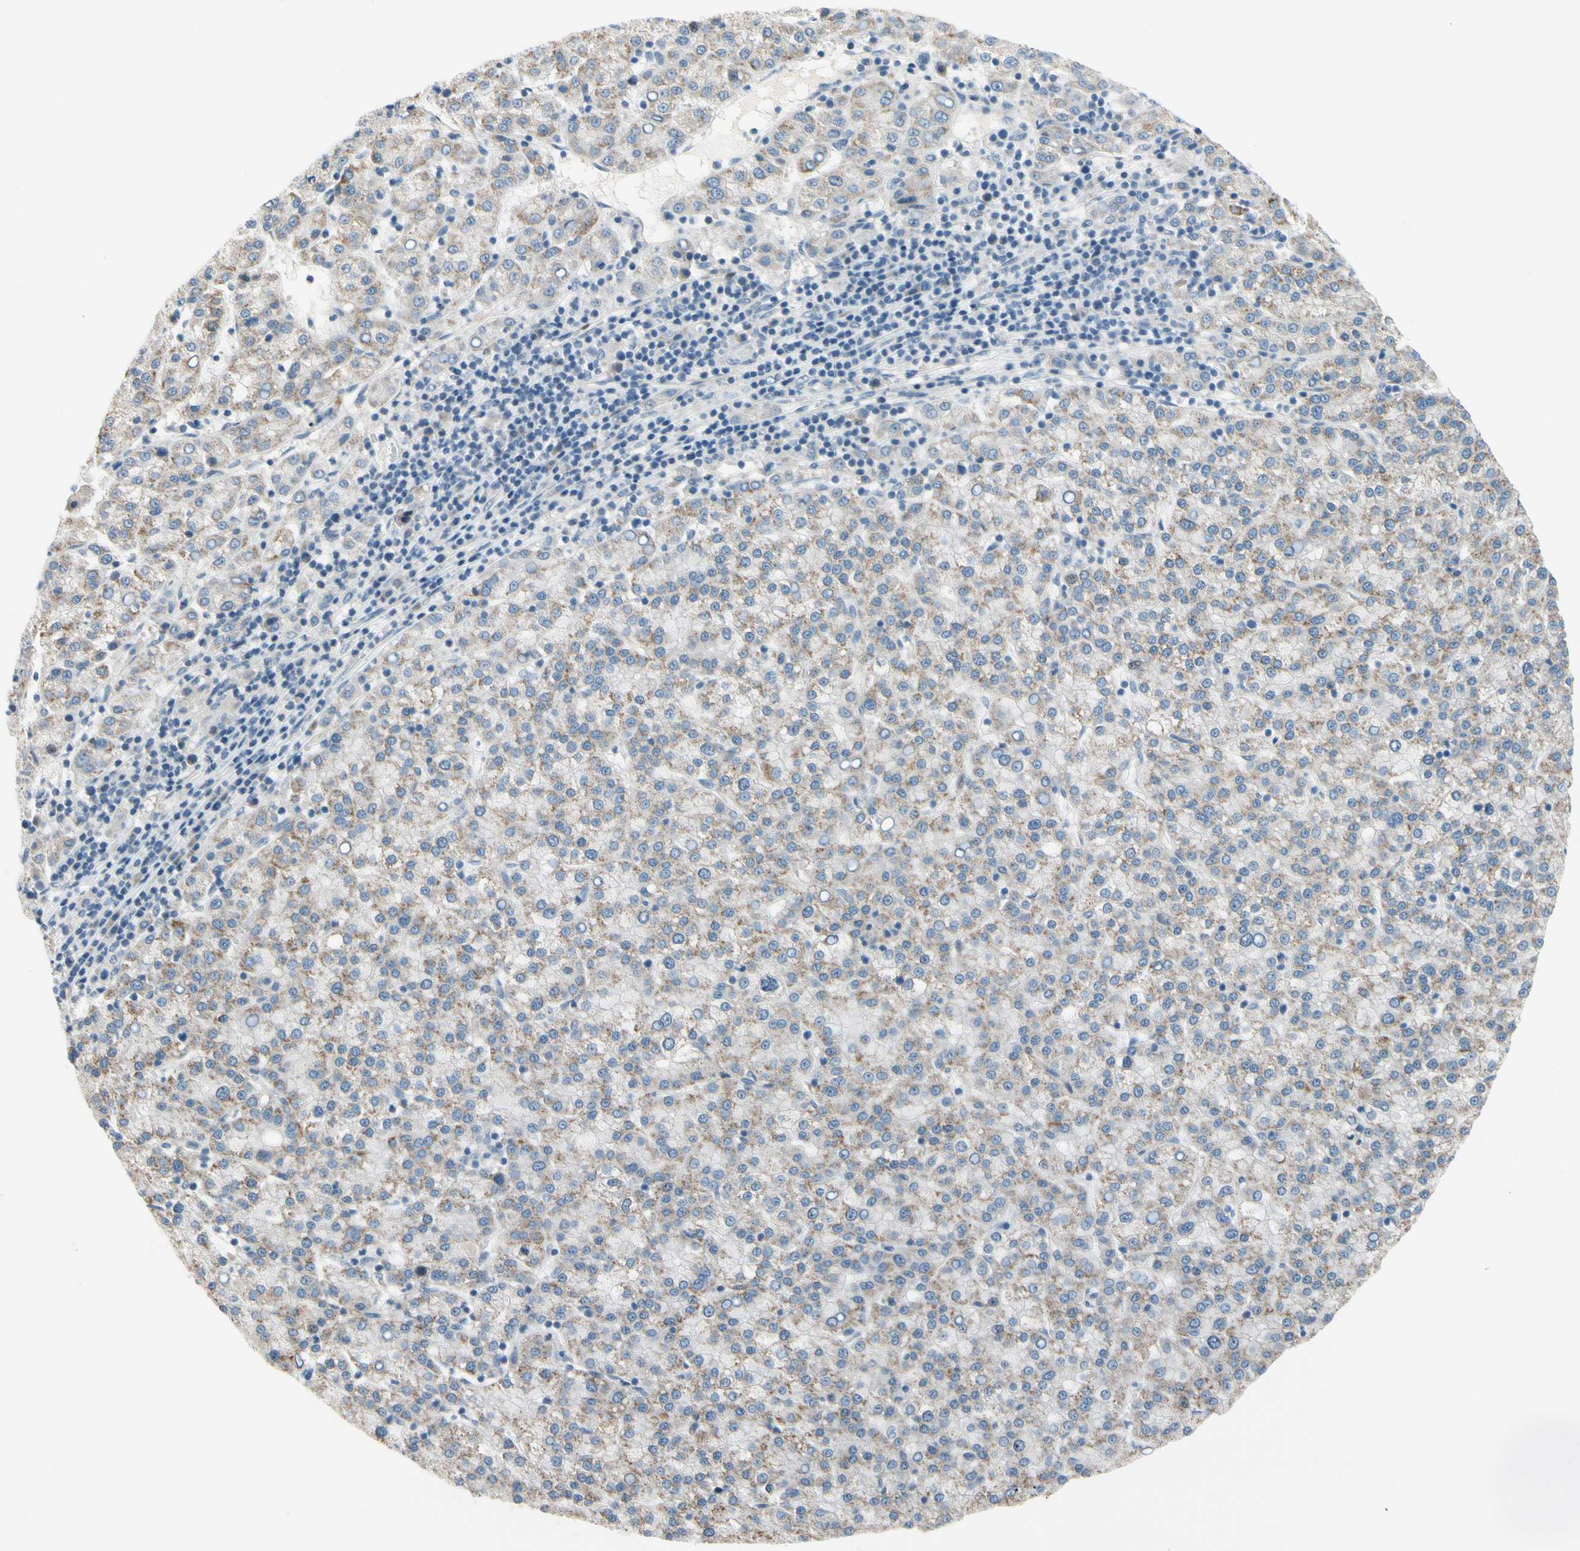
{"staining": {"intensity": "moderate", "quantity": "25%-75%", "location": "cytoplasmic/membranous"}, "tissue": "liver cancer", "cell_type": "Tumor cells", "image_type": "cancer", "snomed": [{"axis": "morphology", "description": "Carcinoma, Hepatocellular, NOS"}, {"axis": "topography", "description": "Liver"}], "caption": "Hepatocellular carcinoma (liver) stained for a protein displays moderate cytoplasmic/membranous positivity in tumor cells.", "gene": "CFAP36", "patient": {"sex": "female", "age": 58}}